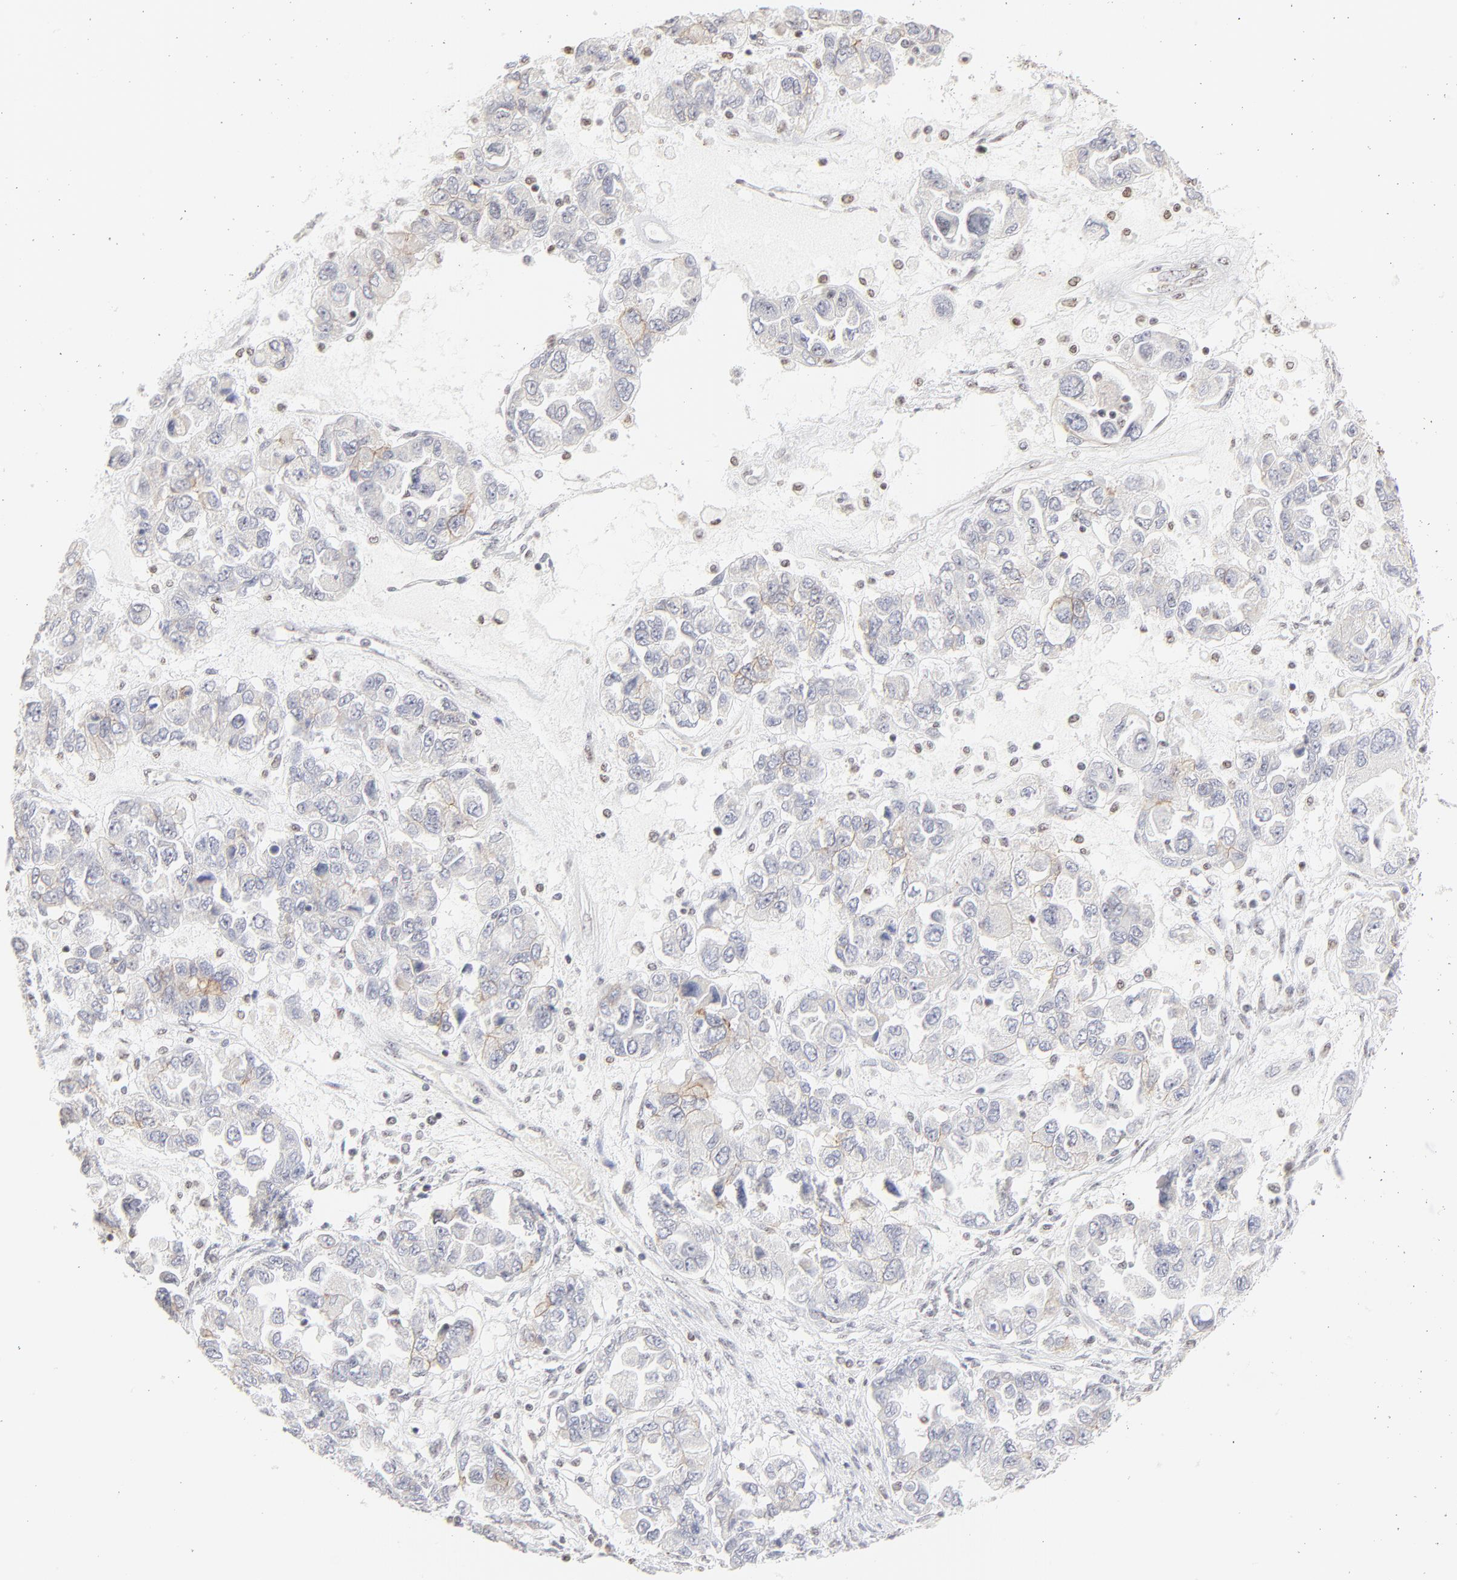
{"staining": {"intensity": "negative", "quantity": "none", "location": "none"}, "tissue": "ovarian cancer", "cell_type": "Tumor cells", "image_type": "cancer", "snomed": [{"axis": "morphology", "description": "Cystadenocarcinoma, serous, NOS"}, {"axis": "topography", "description": "Ovary"}], "caption": "Serous cystadenocarcinoma (ovarian) was stained to show a protein in brown. There is no significant expression in tumor cells.", "gene": "NFIL3", "patient": {"sex": "female", "age": 84}}